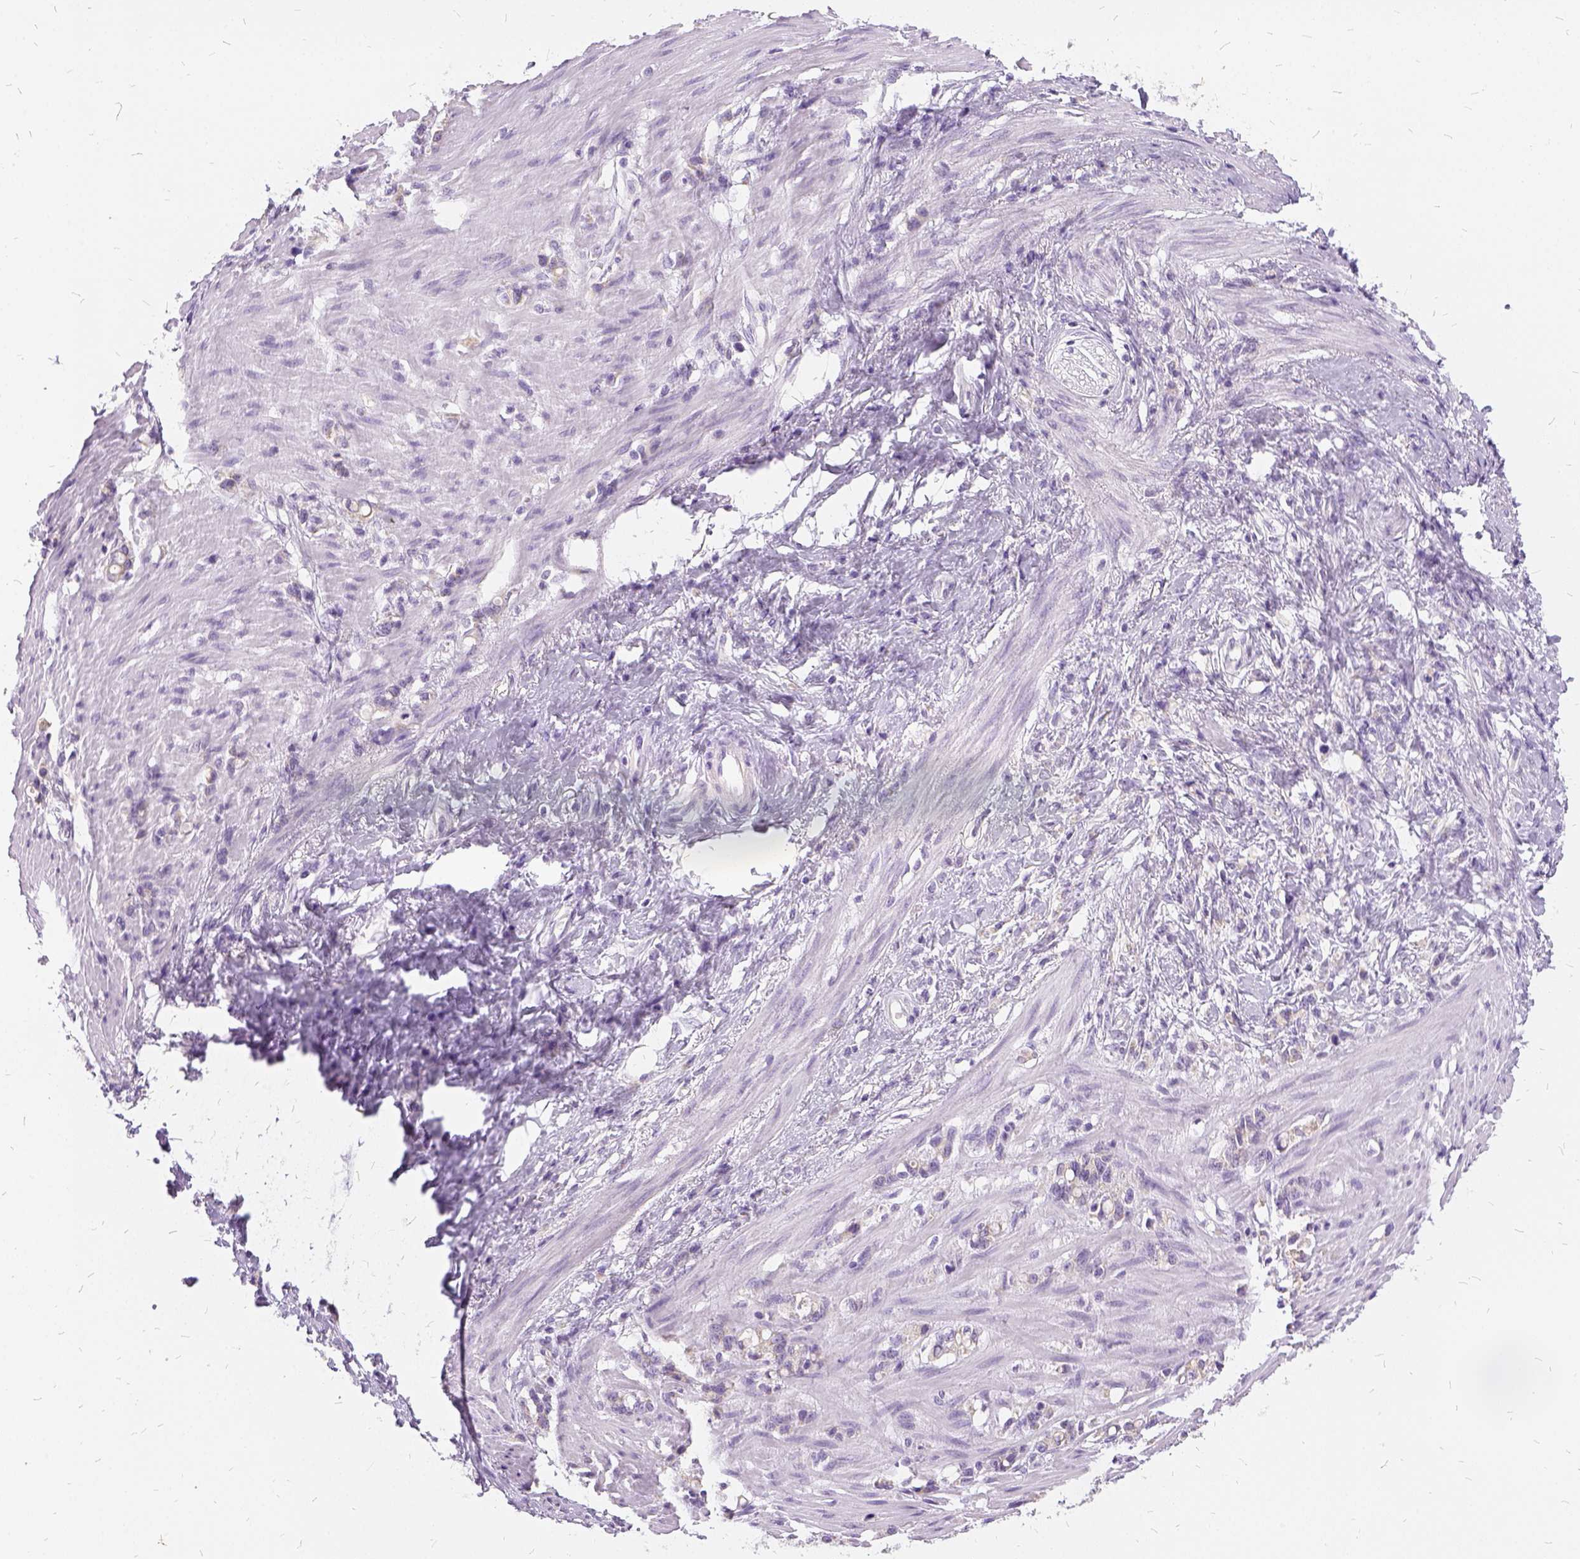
{"staining": {"intensity": "negative", "quantity": "none", "location": "none"}, "tissue": "stomach cancer", "cell_type": "Tumor cells", "image_type": "cancer", "snomed": [{"axis": "morphology", "description": "Adenocarcinoma, NOS"}, {"axis": "topography", "description": "Stomach"}], "caption": "An image of human stomach cancer (adenocarcinoma) is negative for staining in tumor cells.", "gene": "FDX1", "patient": {"sex": "female", "age": 84}}